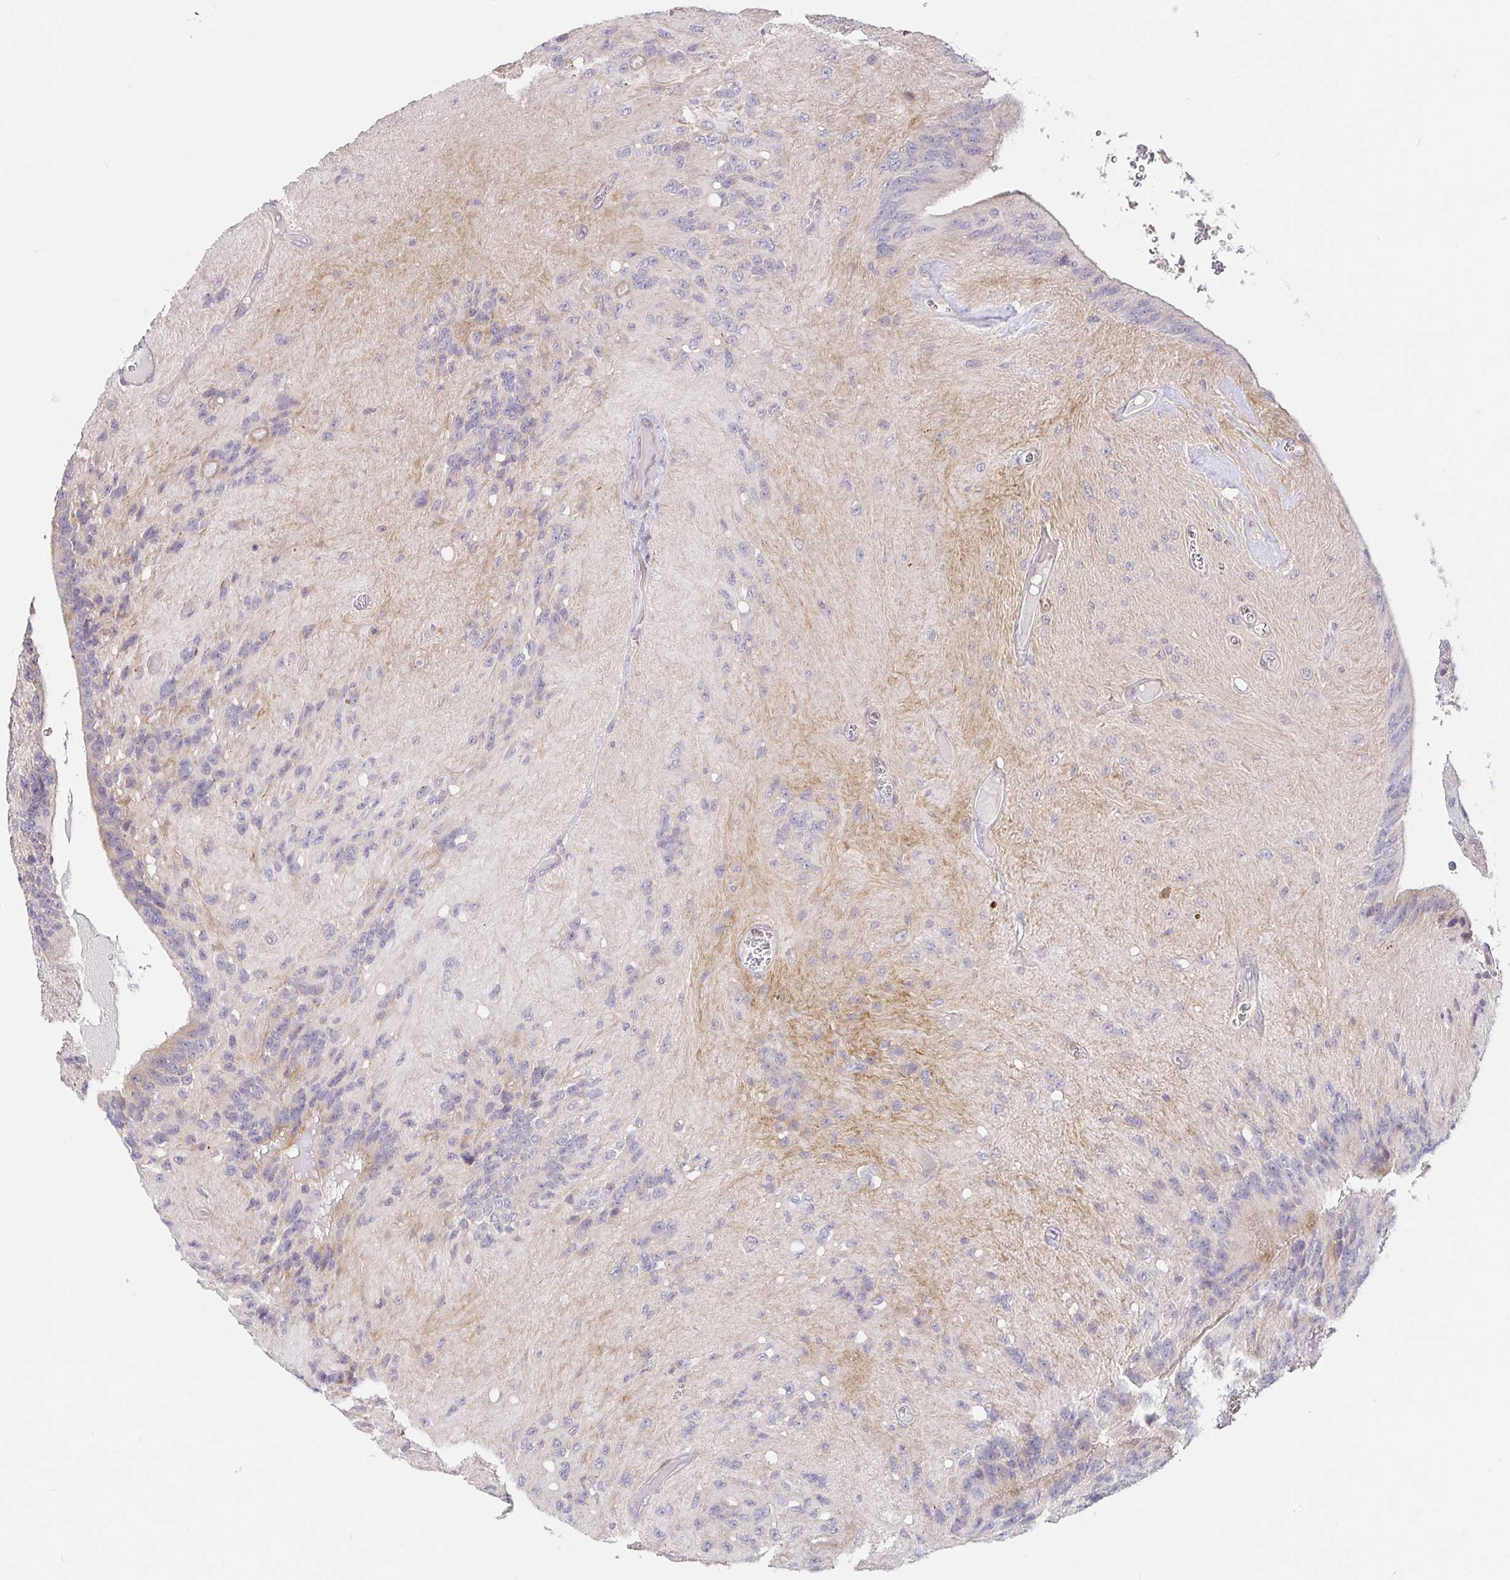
{"staining": {"intensity": "negative", "quantity": "none", "location": "none"}, "tissue": "glioma", "cell_type": "Tumor cells", "image_type": "cancer", "snomed": [{"axis": "morphology", "description": "Glioma, malignant, Low grade"}, {"axis": "topography", "description": "Brain"}], "caption": "IHC histopathology image of neoplastic tissue: human glioma stained with DAB shows no significant protein staining in tumor cells.", "gene": "ZDHHC11", "patient": {"sex": "male", "age": 31}}